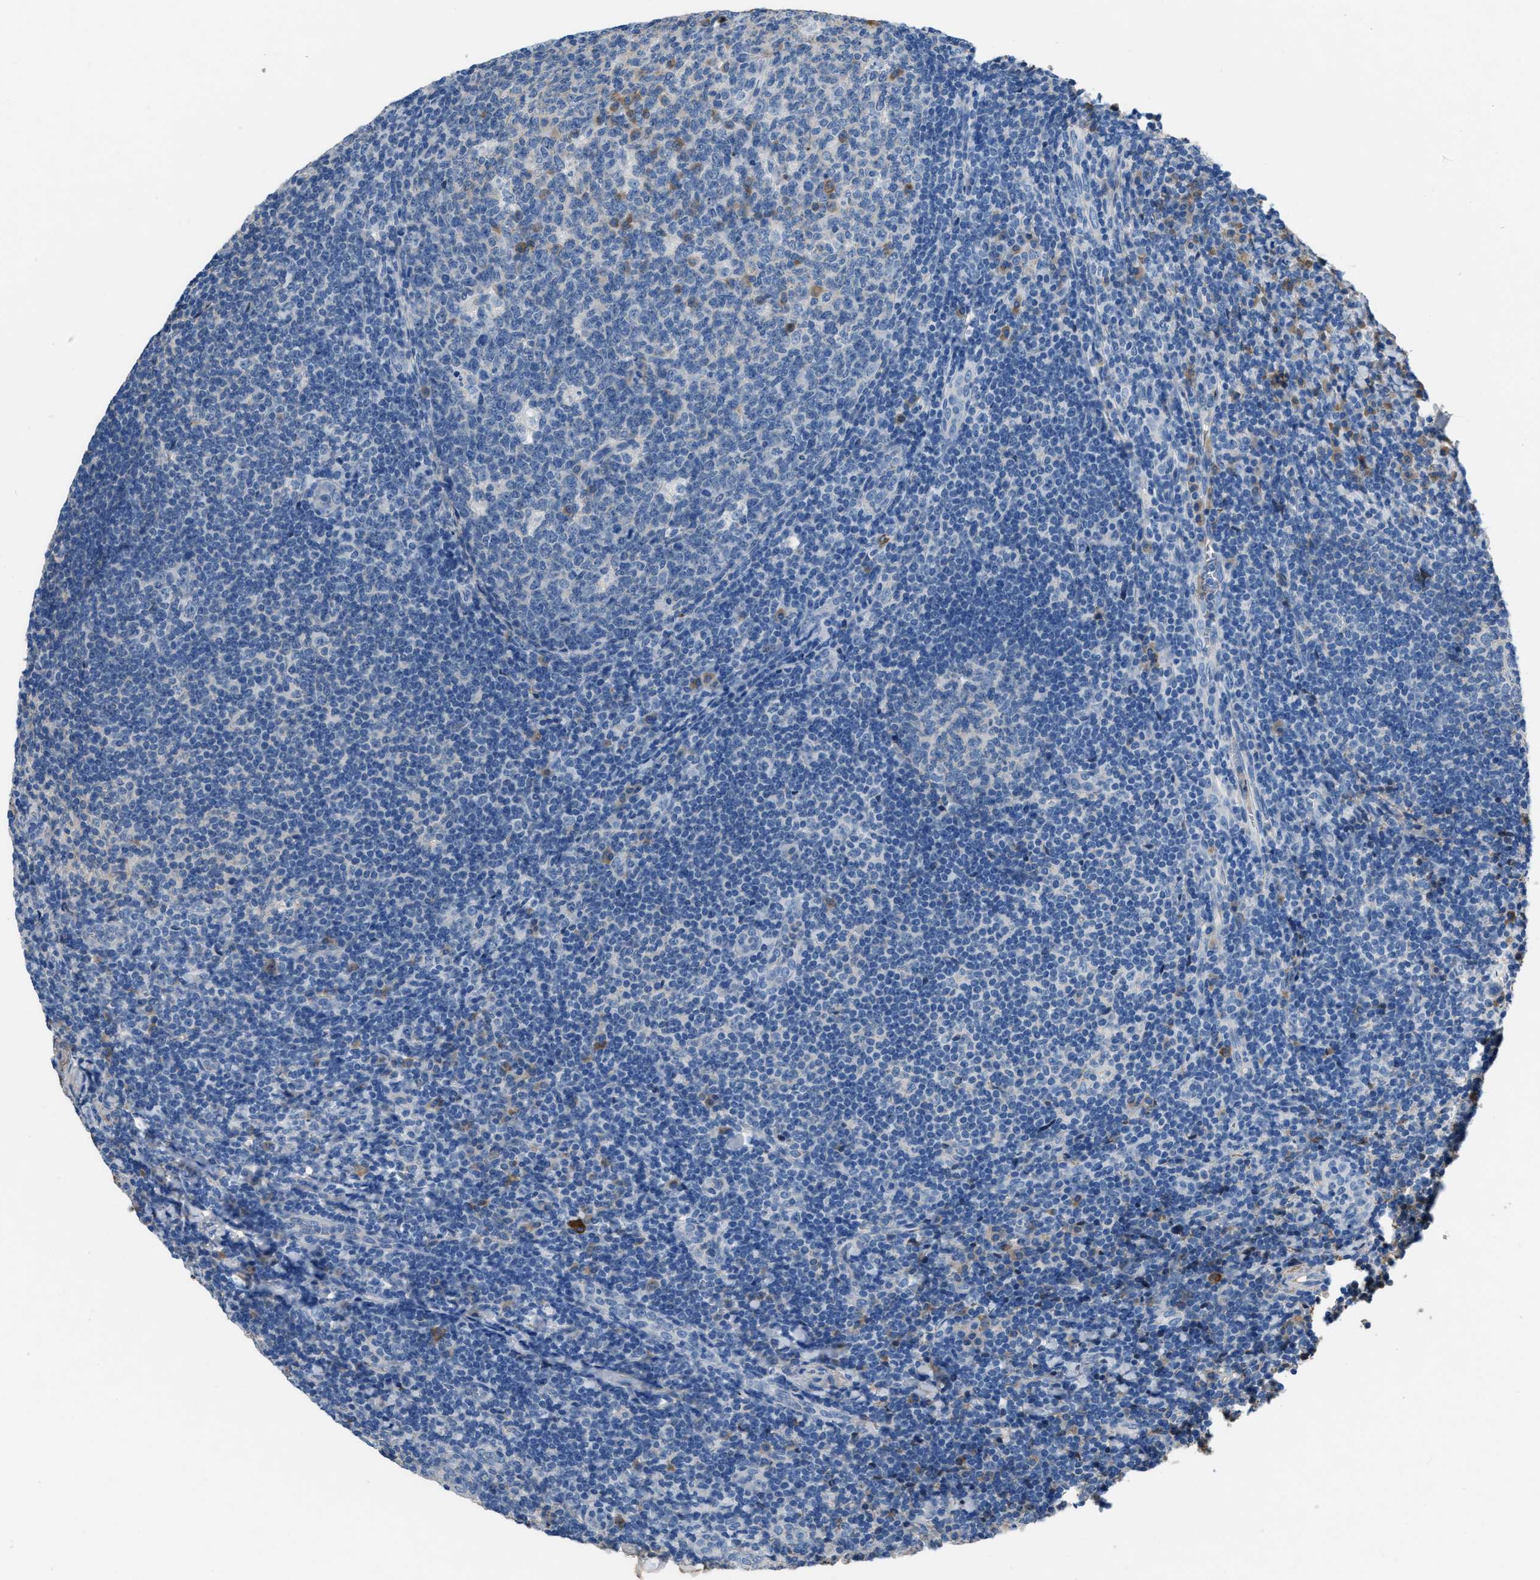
{"staining": {"intensity": "moderate", "quantity": "<25%", "location": "cytoplasmic/membranous"}, "tissue": "tonsil", "cell_type": "Germinal center cells", "image_type": "normal", "snomed": [{"axis": "morphology", "description": "Normal tissue, NOS"}, {"axis": "topography", "description": "Tonsil"}], "caption": "Approximately <25% of germinal center cells in normal tonsil display moderate cytoplasmic/membranous protein expression as visualized by brown immunohistochemical staining.", "gene": "STC1", "patient": {"sex": "male", "age": 37}}